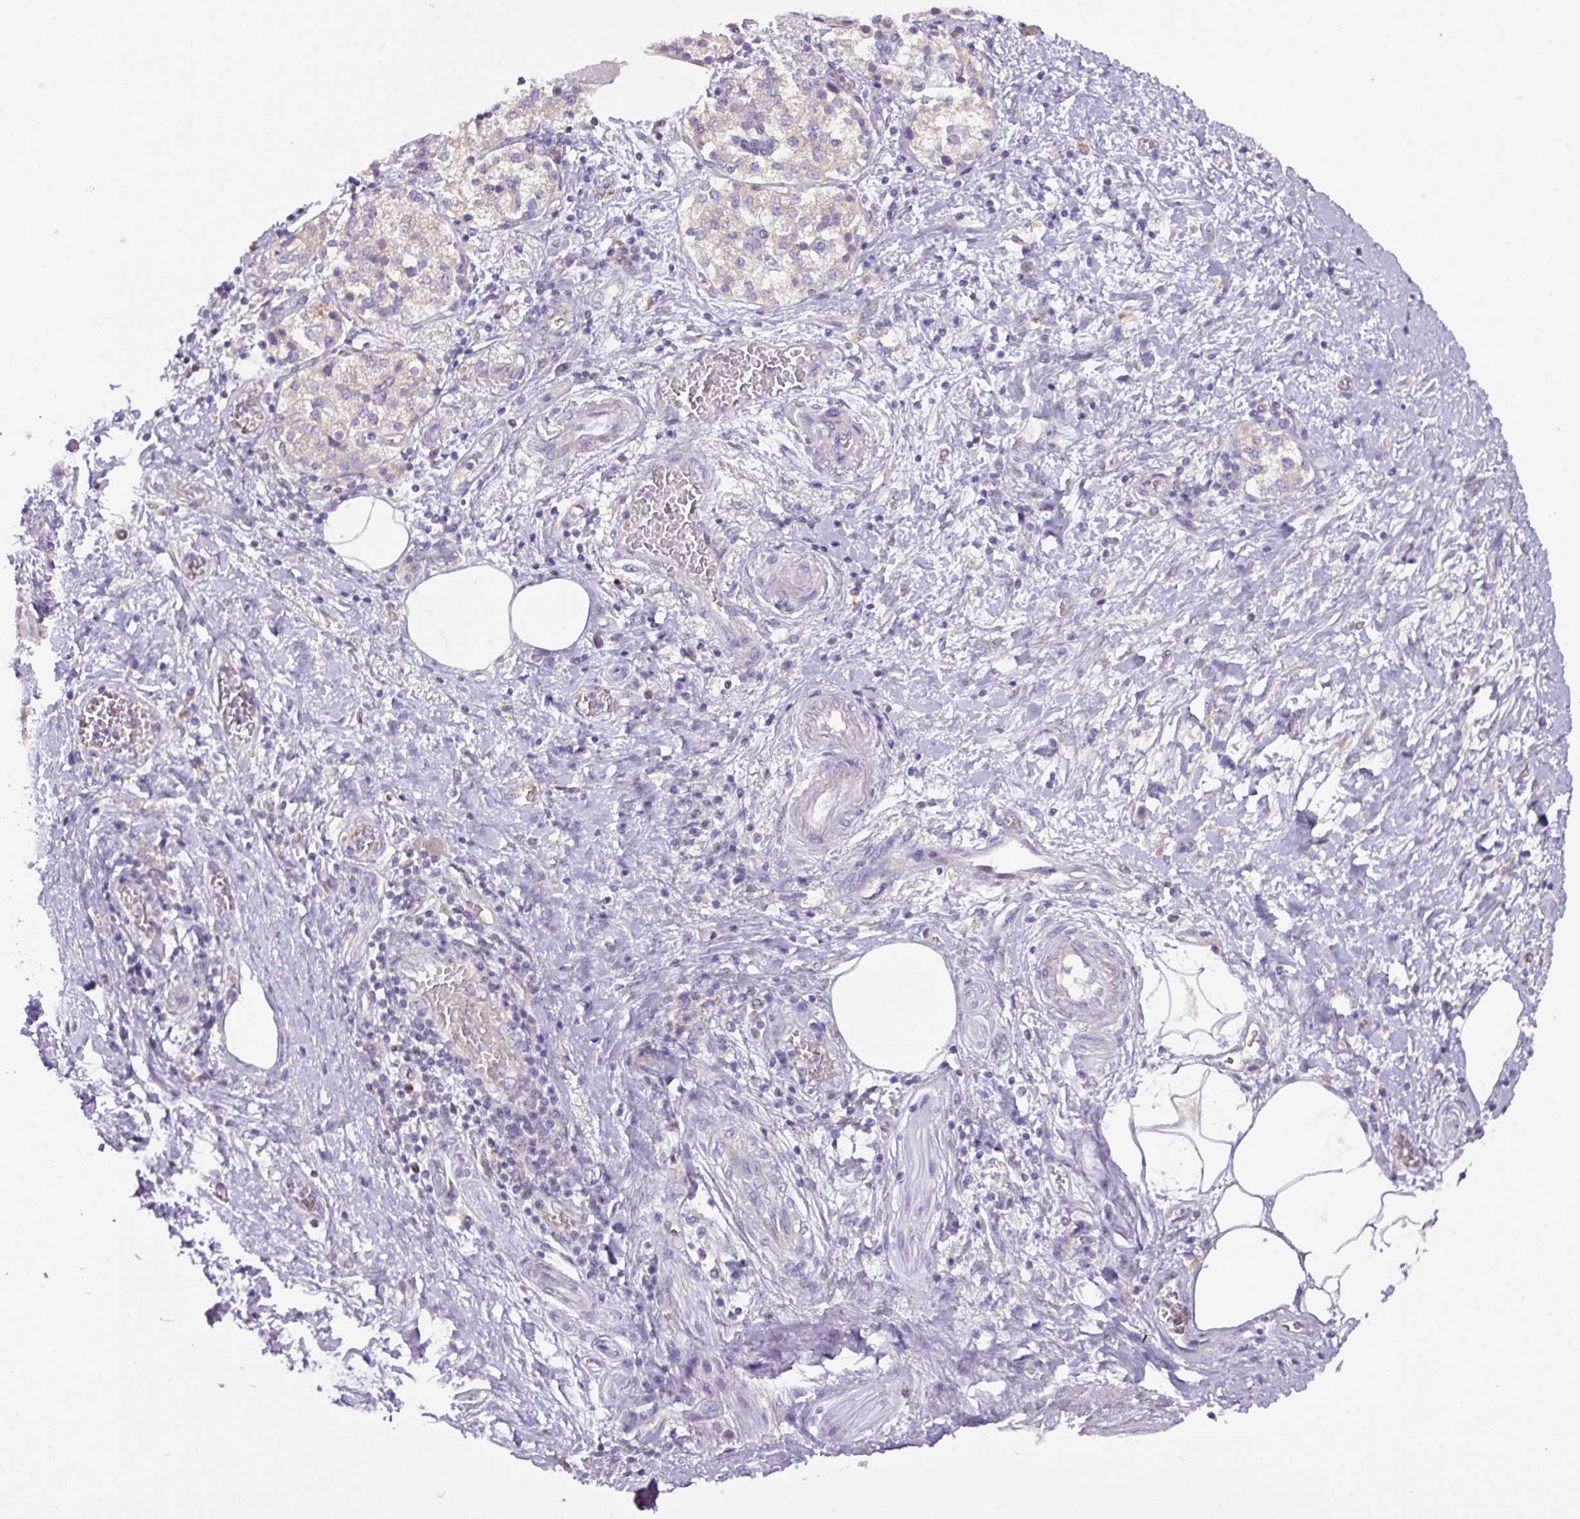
{"staining": {"intensity": "weak", "quantity": "<25%", "location": "cytoplasmic/membranous"}, "tissue": "pancreatic cancer", "cell_type": "Tumor cells", "image_type": "cancer", "snomed": [{"axis": "morphology", "description": "Normal tissue, NOS"}, {"axis": "morphology", "description": "Adenocarcinoma, NOS"}, {"axis": "topography", "description": "Pancreas"}], "caption": "Micrograph shows no significant protein expression in tumor cells of adenocarcinoma (pancreatic).", "gene": "ZNF394", "patient": {"sex": "female", "age": 68}}